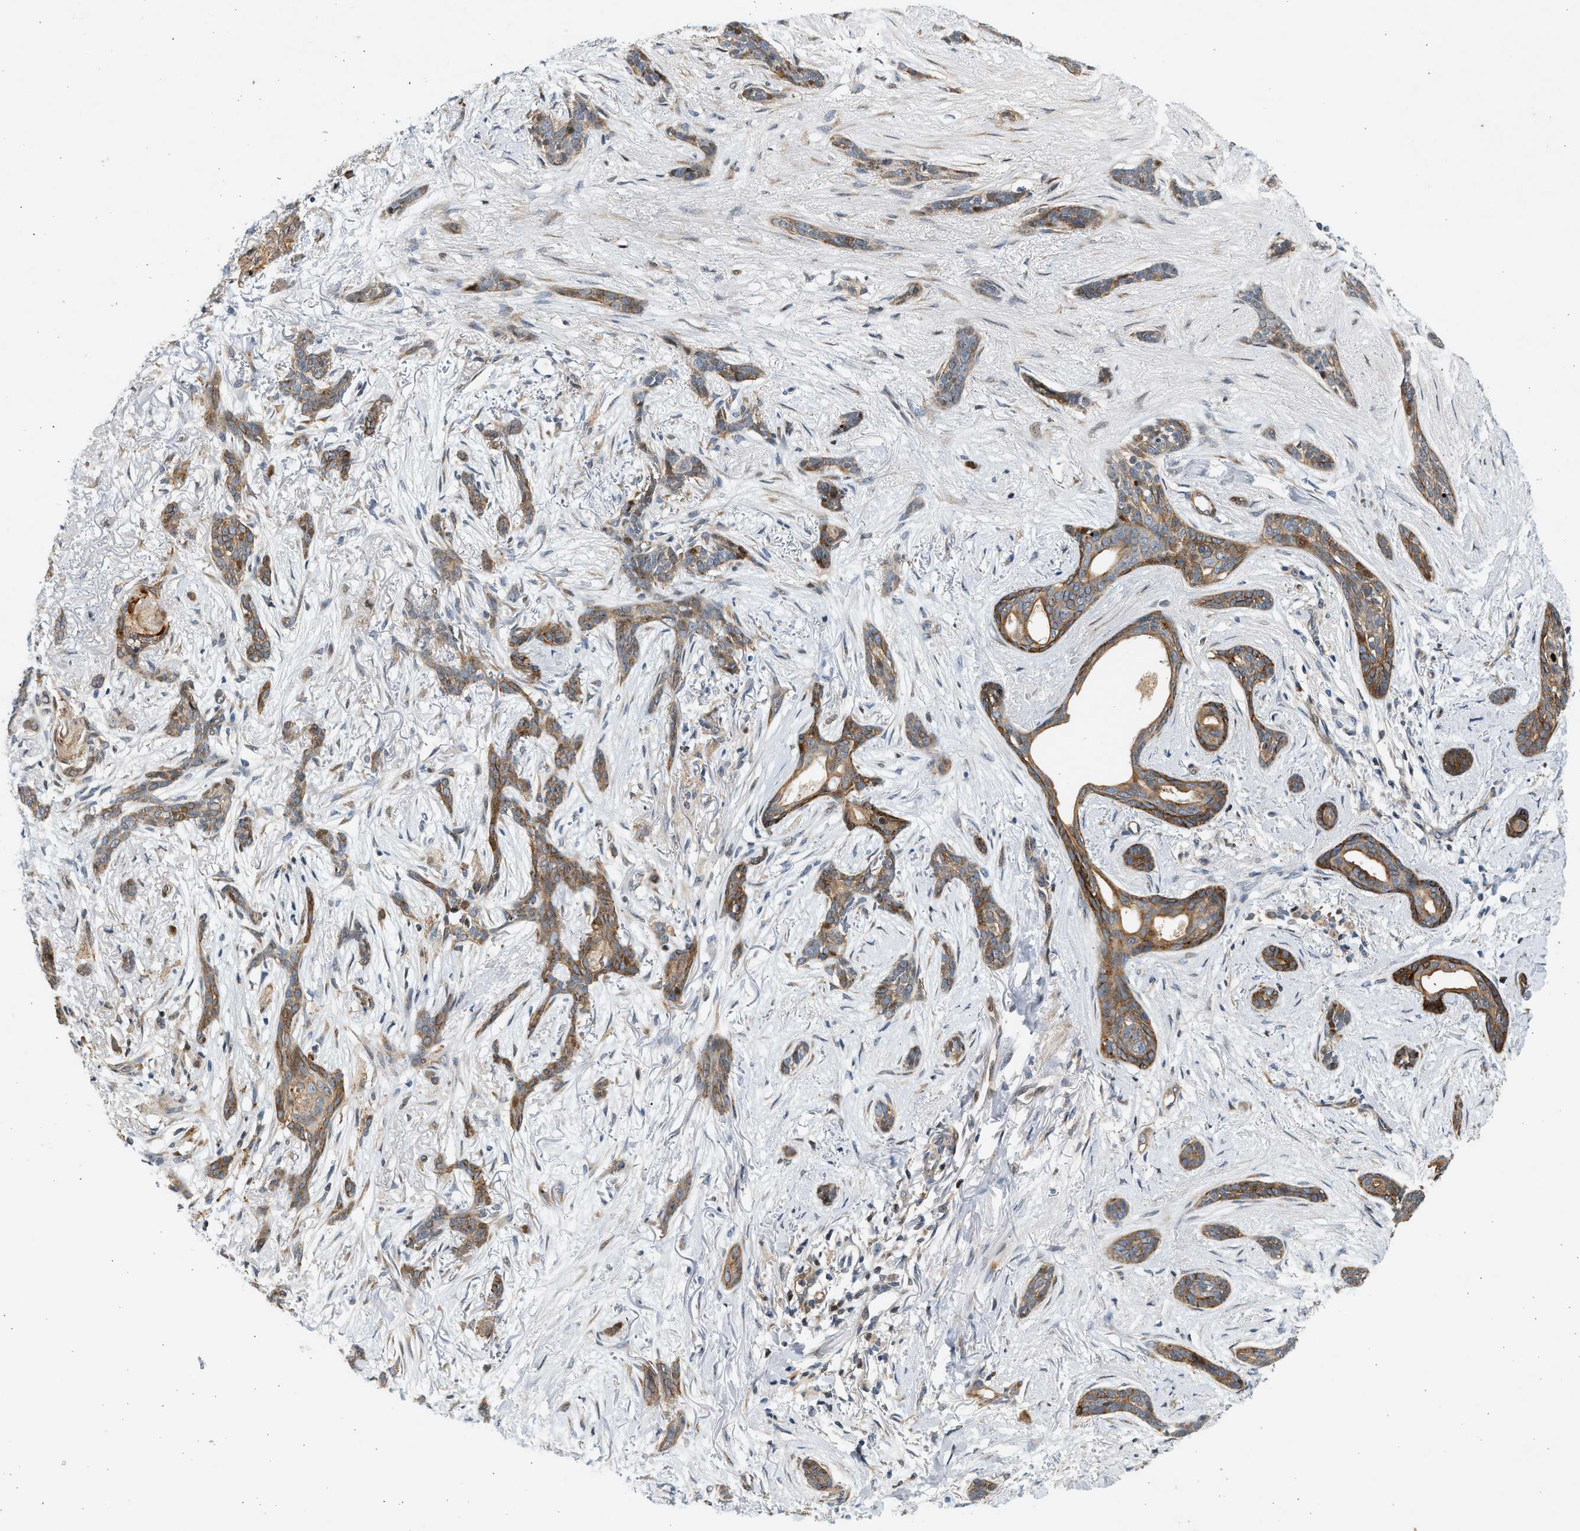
{"staining": {"intensity": "moderate", "quantity": ">75%", "location": "cytoplasmic/membranous"}, "tissue": "skin cancer", "cell_type": "Tumor cells", "image_type": "cancer", "snomed": [{"axis": "morphology", "description": "Basal cell carcinoma"}, {"axis": "morphology", "description": "Adnexal tumor, benign"}, {"axis": "topography", "description": "Skin"}], "caption": "Benign adnexal tumor (skin) was stained to show a protein in brown. There is medium levels of moderate cytoplasmic/membranous expression in approximately >75% of tumor cells. (DAB (3,3'-diaminobenzidine) = brown stain, brightfield microscopy at high magnification).", "gene": "NRSN2", "patient": {"sex": "female", "age": 42}}